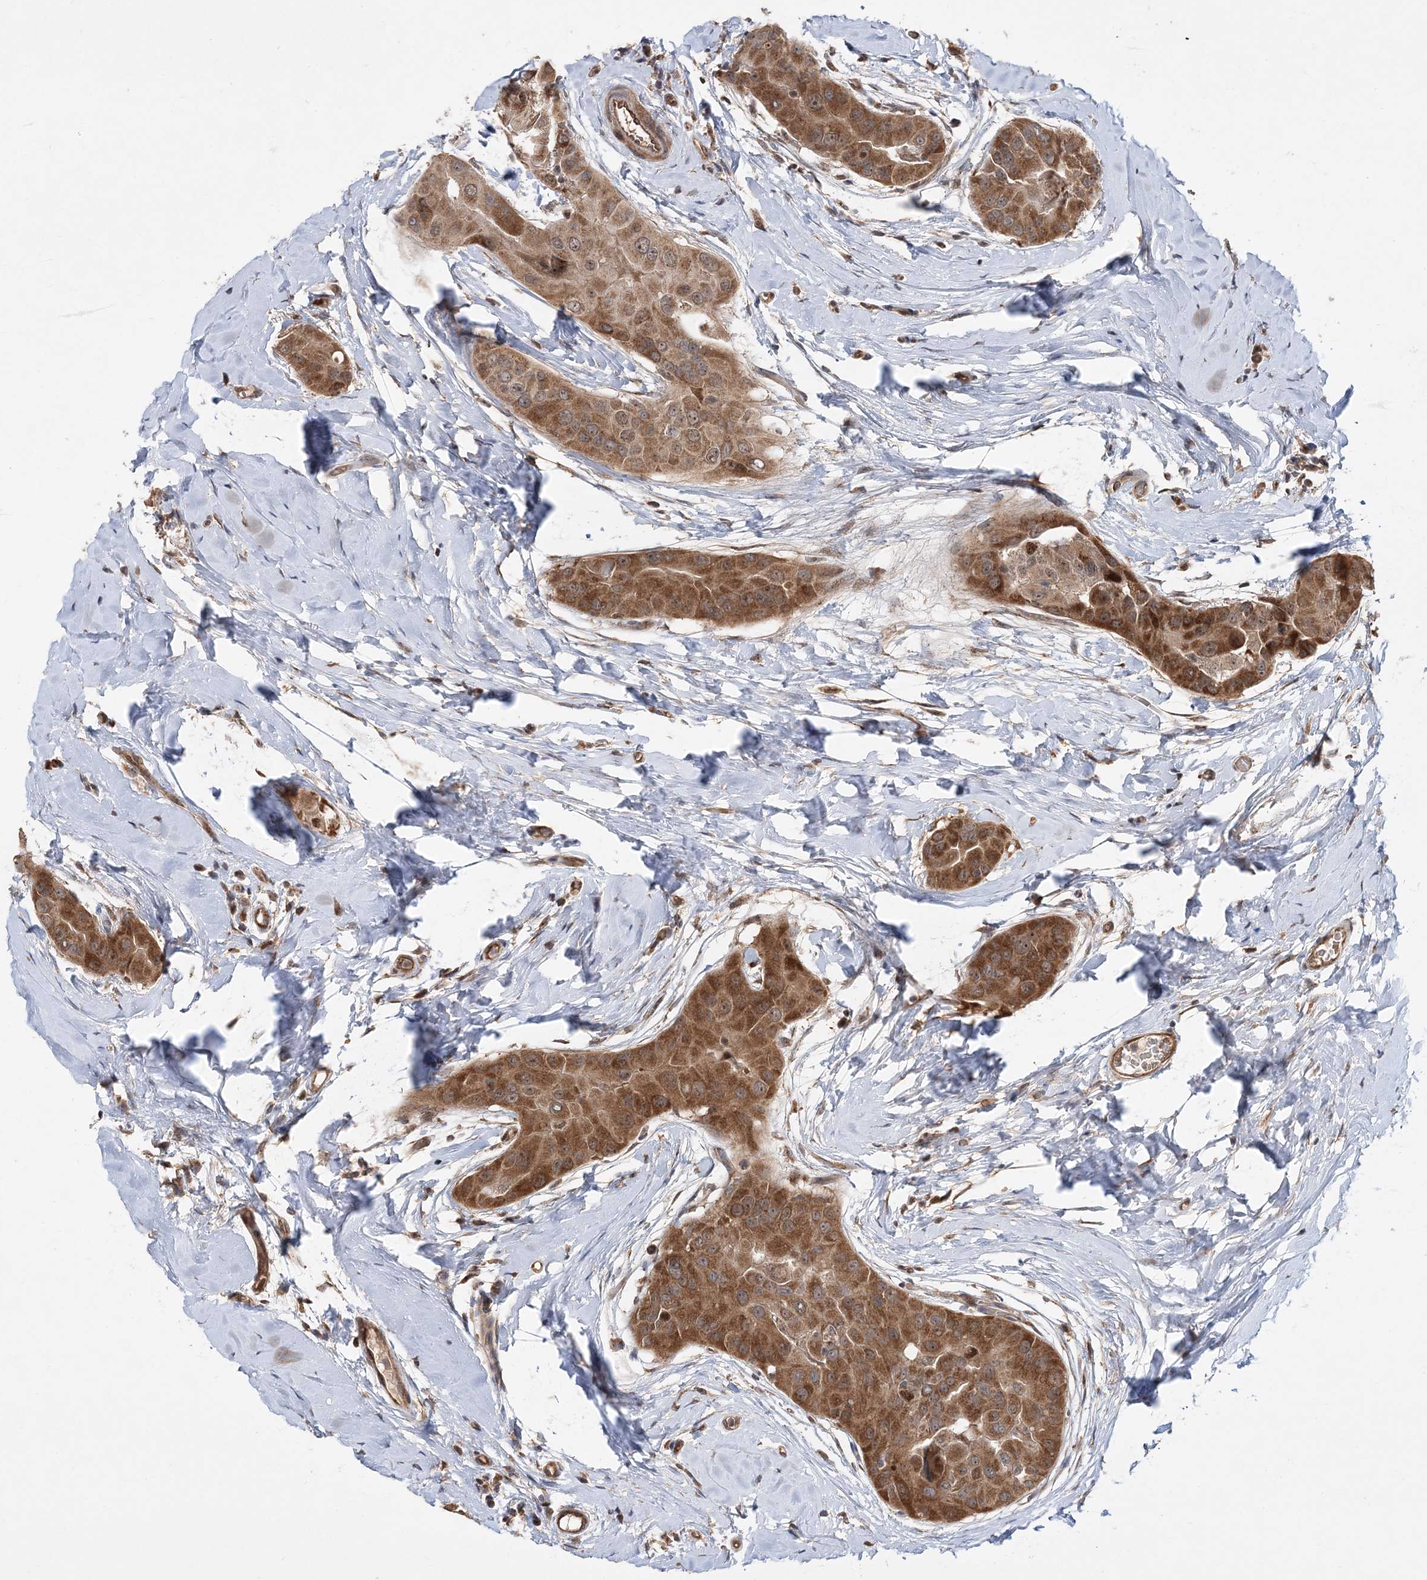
{"staining": {"intensity": "moderate", "quantity": ">75%", "location": "cytoplasmic/membranous"}, "tissue": "thyroid cancer", "cell_type": "Tumor cells", "image_type": "cancer", "snomed": [{"axis": "morphology", "description": "Papillary adenocarcinoma, NOS"}, {"axis": "topography", "description": "Thyroid gland"}], "caption": "A high-resolution histopathology image shows immunohistochemistry staining of thyroid papillary adenocarcinoma, which shows moderate cytoplasmic/membranous positivity in about >75% of tumor cells.", "gene": "KIF4A", "patient": {"sex": "male", "age": 33}}